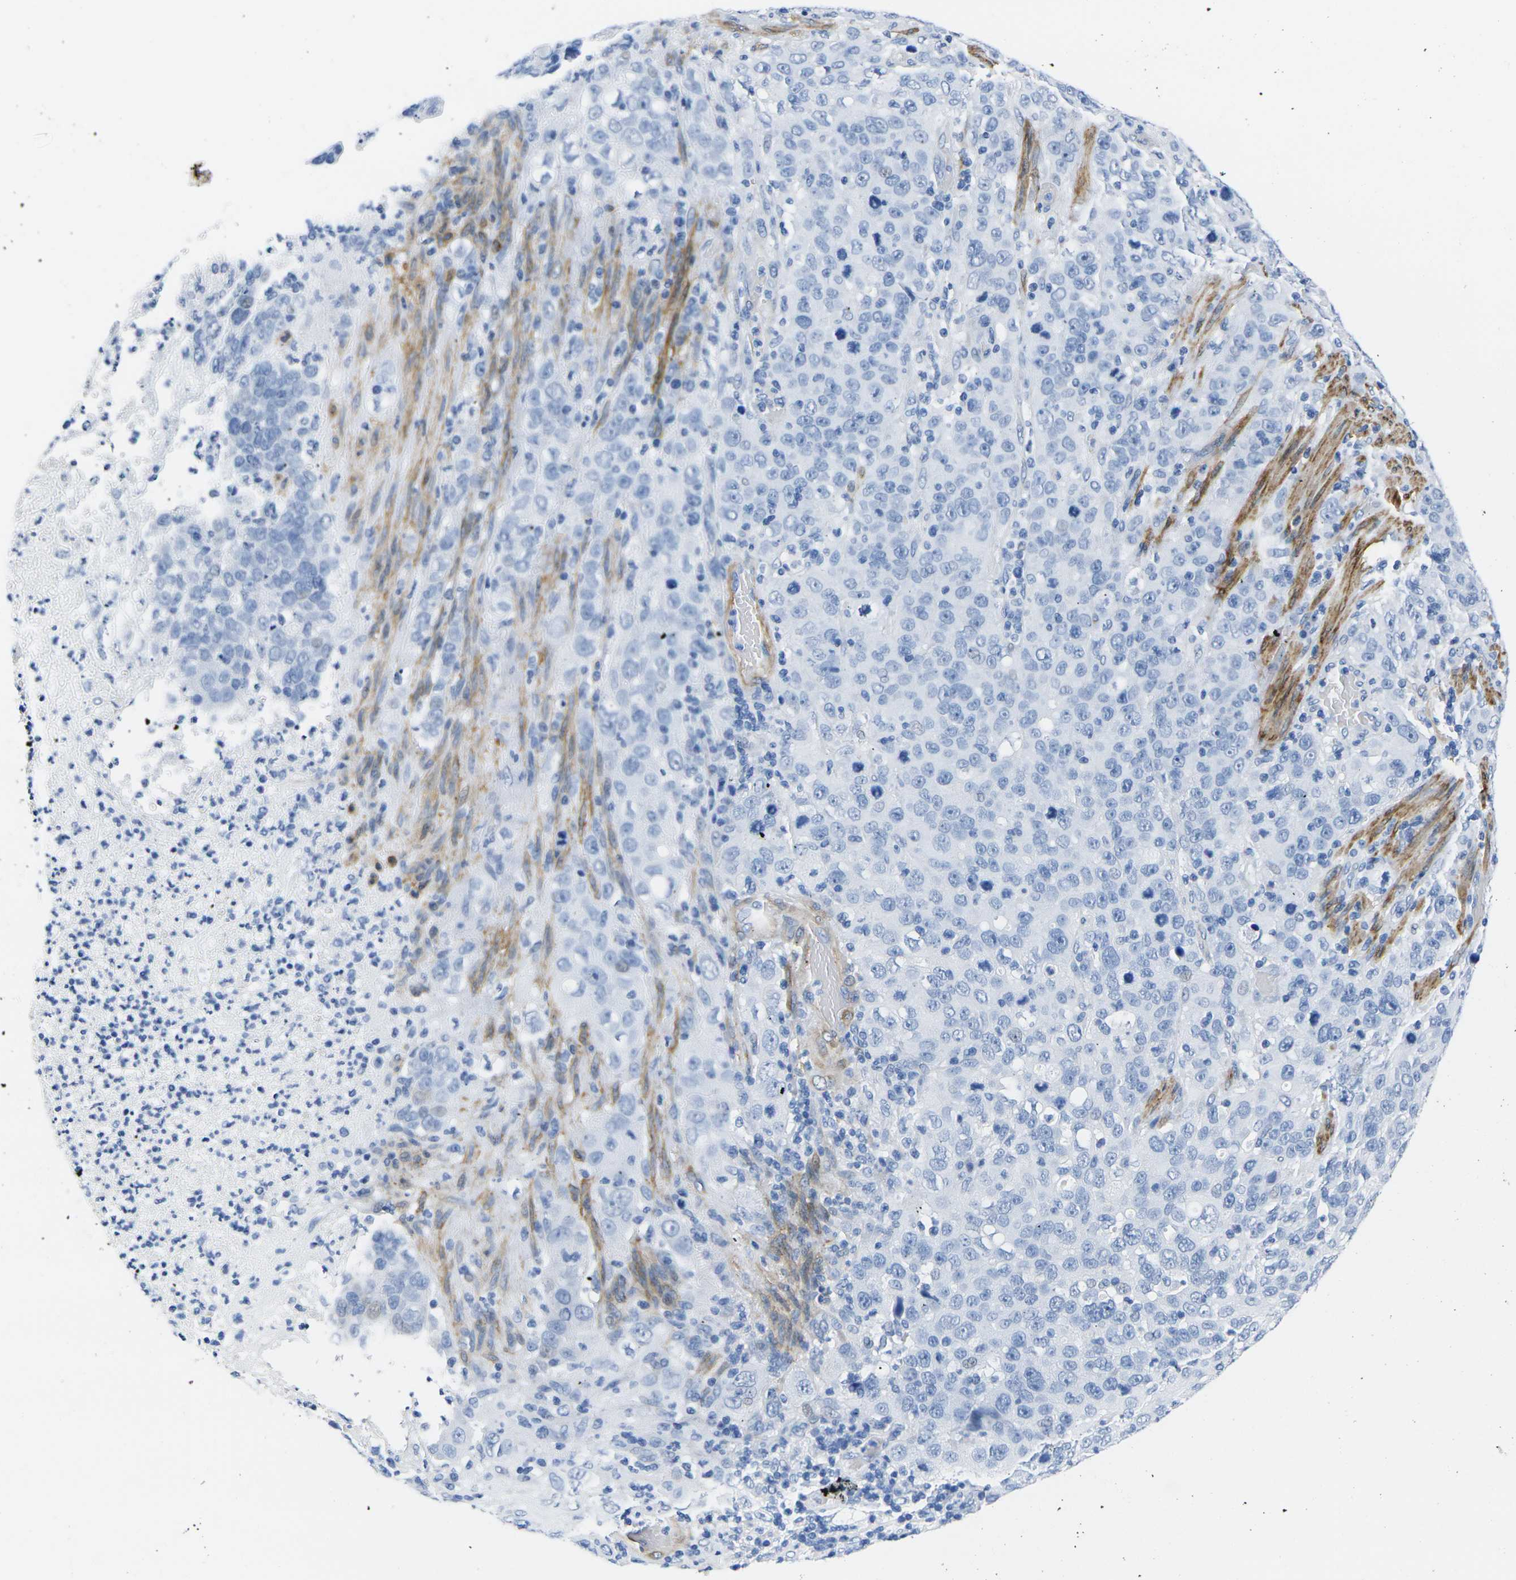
{"staining": {"intensity": "negative", "quantity": "none", "location": "none"}, "tissue": "stomach cancer", "cell_type": "Tumor cells", "image_type": "cancer", "snomed": [{"axis": "morphology", "description": "Normal tissue, NOS"}, {"axis": "morphology", "description": "Adenocarcinoma, NOS"}, {"axis": "topography", "description": "Stomach"}], "caption": "IHC of stomach cancer (adenocarcinoma) exhibits no expression in tumor cells.", "gene": "CNN1", "patient": {"sex": "male", "age": 48}}